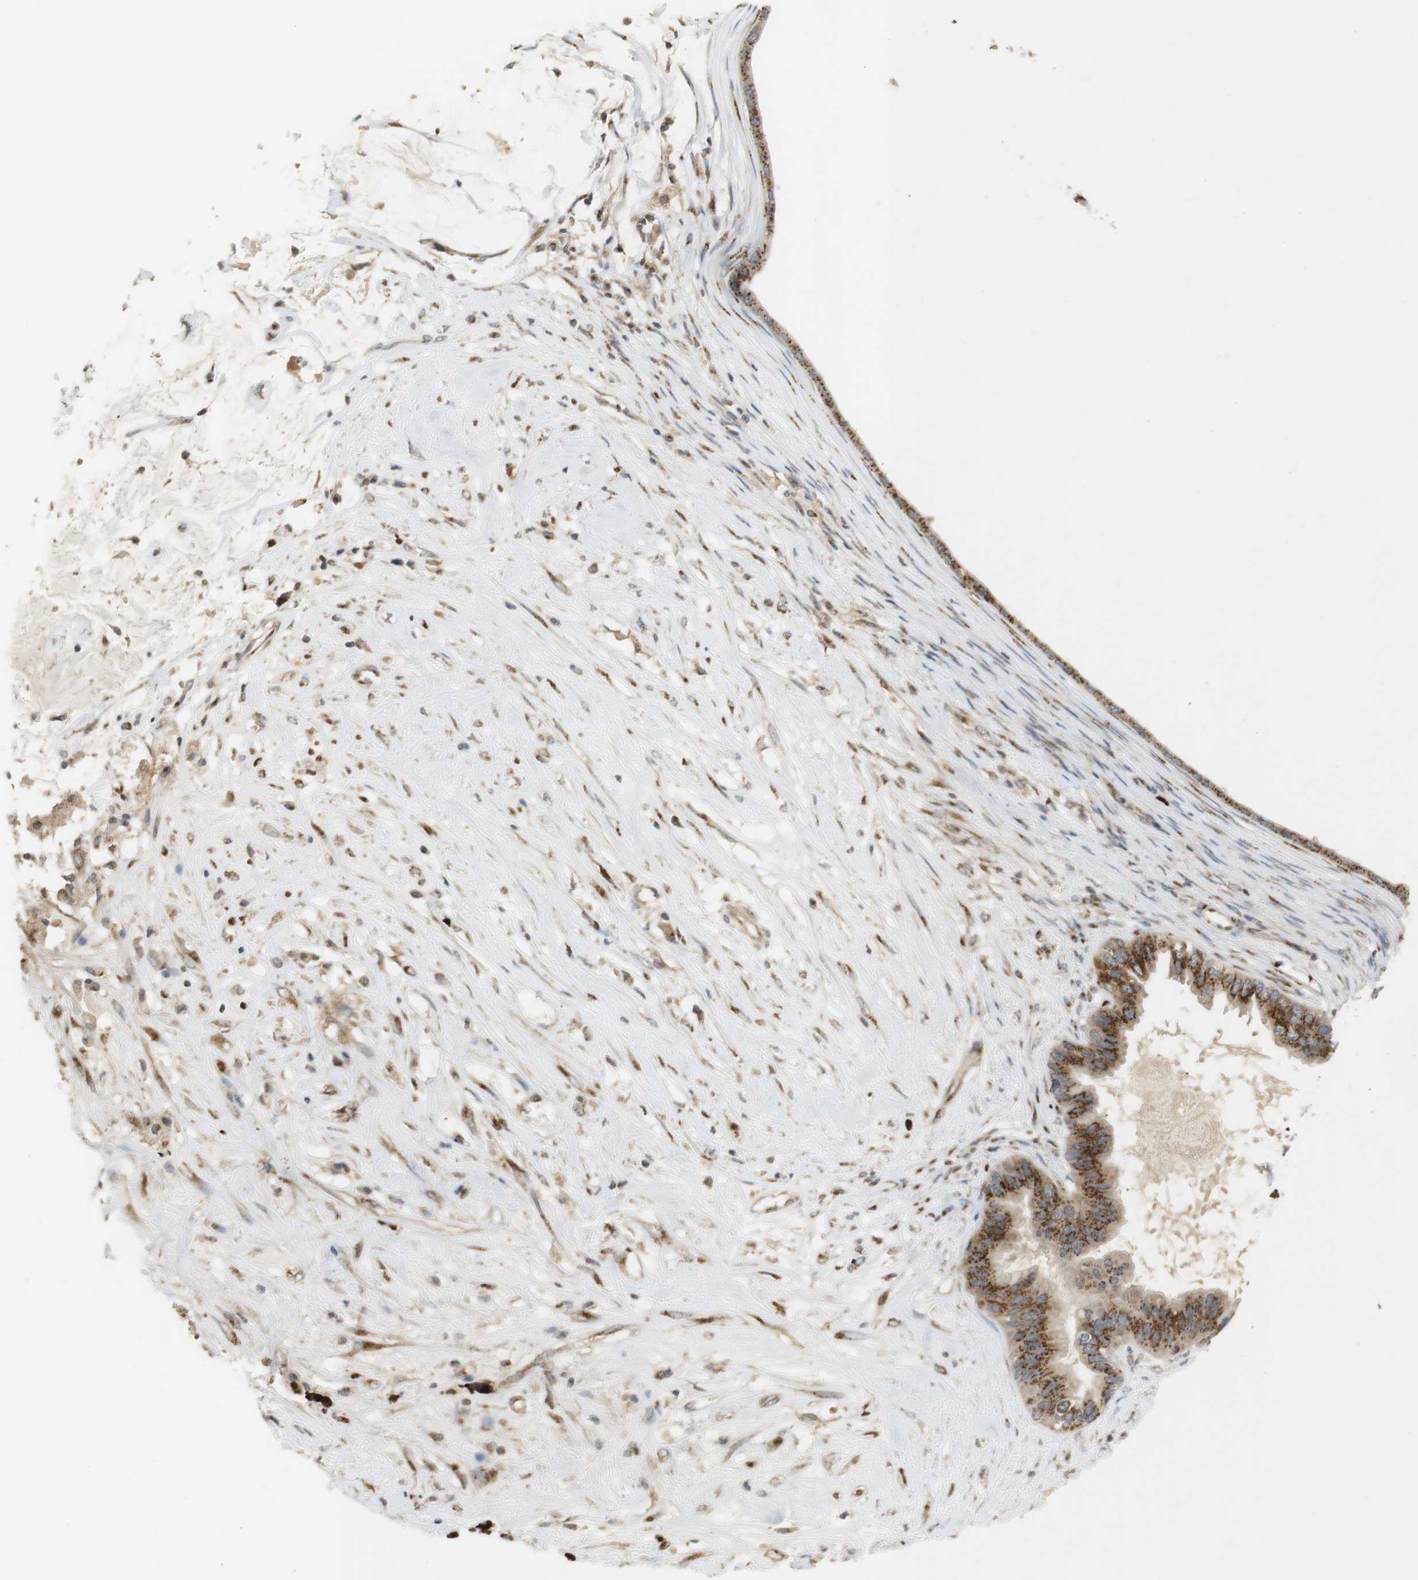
{"staining": {"intensity": "moderate", "quantity": ">75%", "location": "cytoplasmic/membranous"}, "tissue": "ovarian cancer", "cell_type": "Tumor cells", "image_type": "cancer", "snomed": [{"axis": "morphology", "description": "Cystadenocarcinoma, mucinous, NOS"}, {"axis": "topography", "description": "Ovary"}], "caption": "High-power microscopy captured an immunohistochemistry image of mucinous cystadenocarcinoma (ovarian), revealing moderate cytoplasmic/membranous expression in approximately >75% of tumor cells.", "gene": "ZFPL1", "patient": {"sex": "female", "age": 80}}